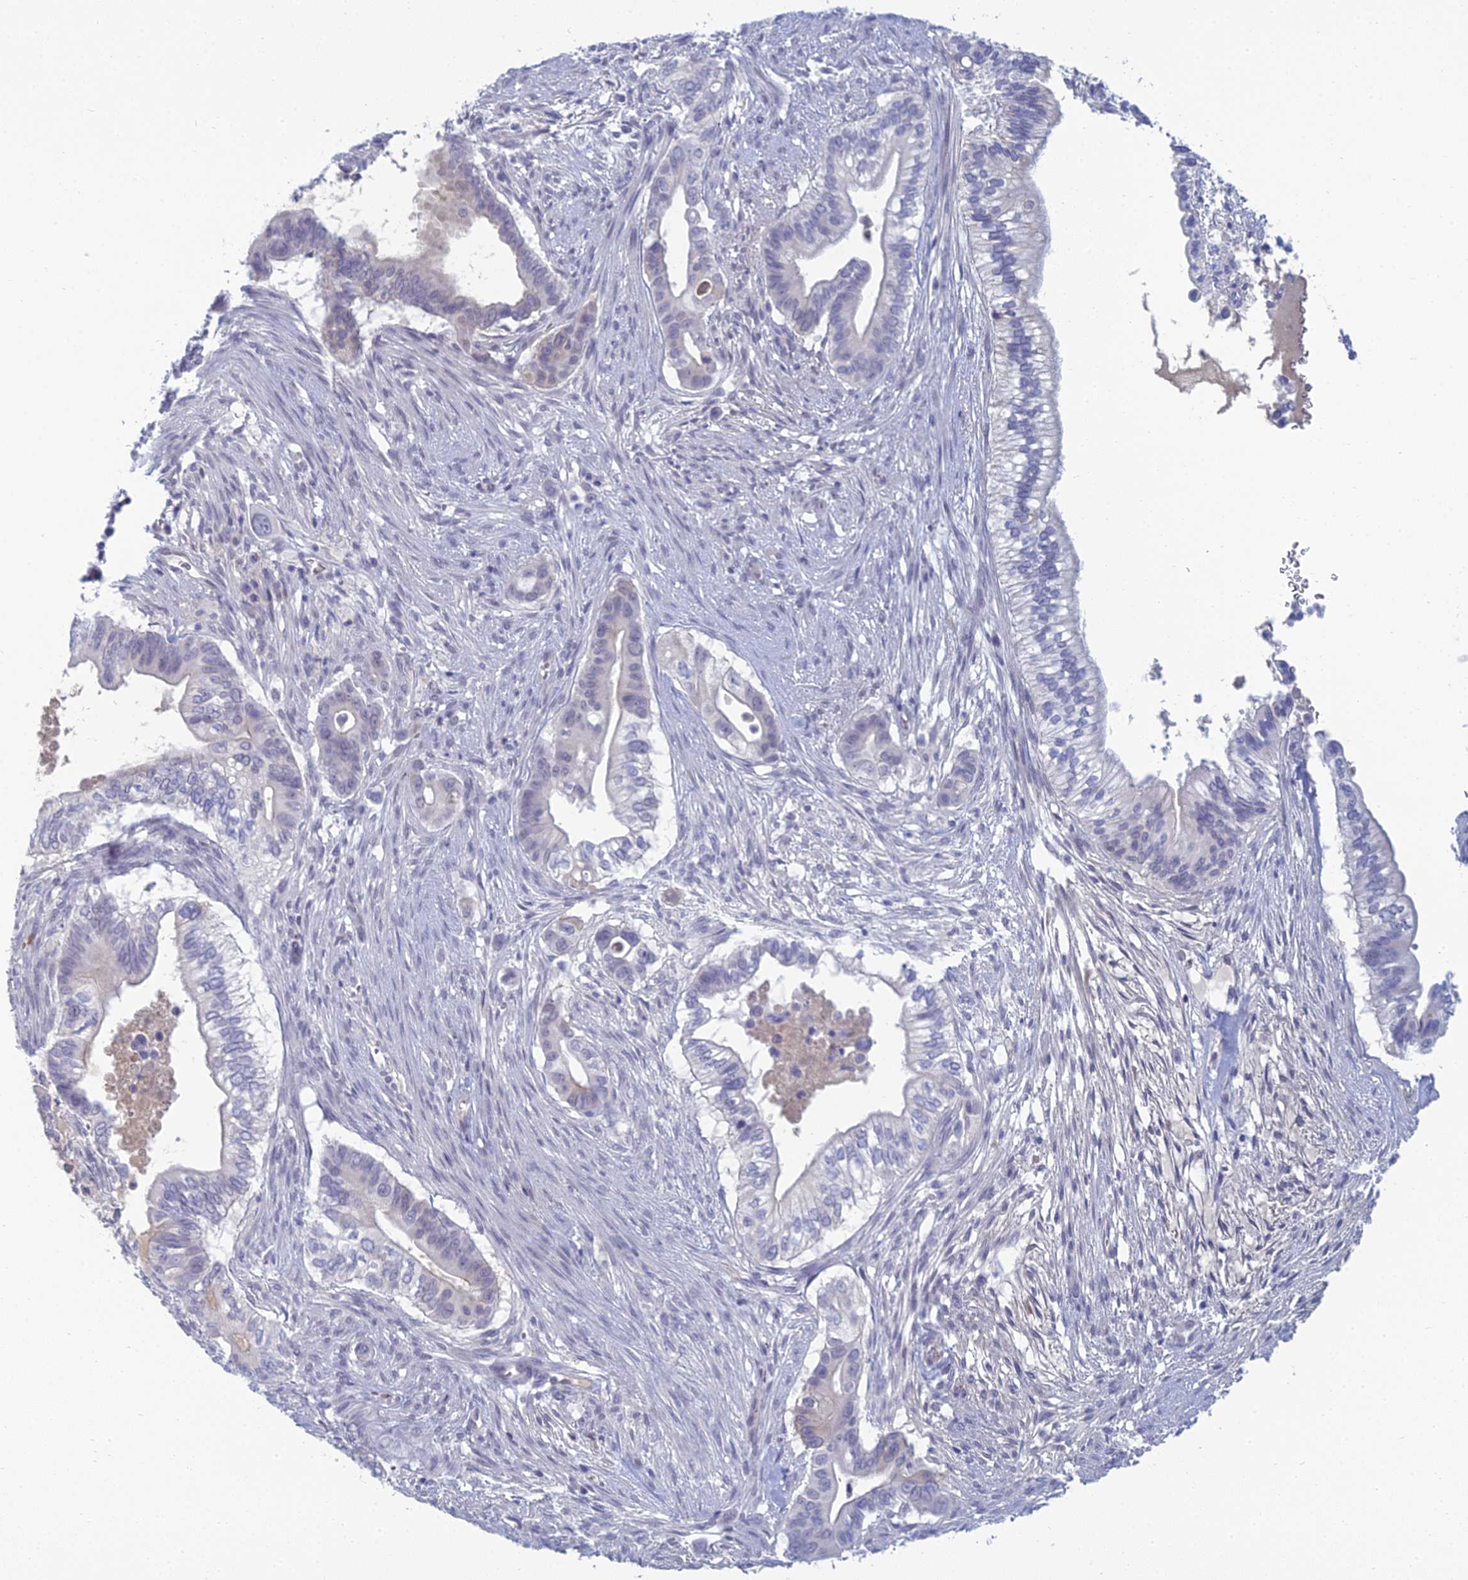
{"staining": {"intensity": "negative", "quantity": "none", "location": "none"}, "tissue": "pancreatic cancer", "cell_type": "Tumor cells", "image_type": "cancer", "snomed": [{"axis": "morphology", "description": "Adenocarcinoma, NOS"}, {"axis": "topography", "description": "Pancreas"}], "caption": "Image shows no protein expression in tumor cells of adenocarcinoma (pancreatic) tissue.", "gene": "MUC13", "patient": {"sex": "male", "age": 68}}